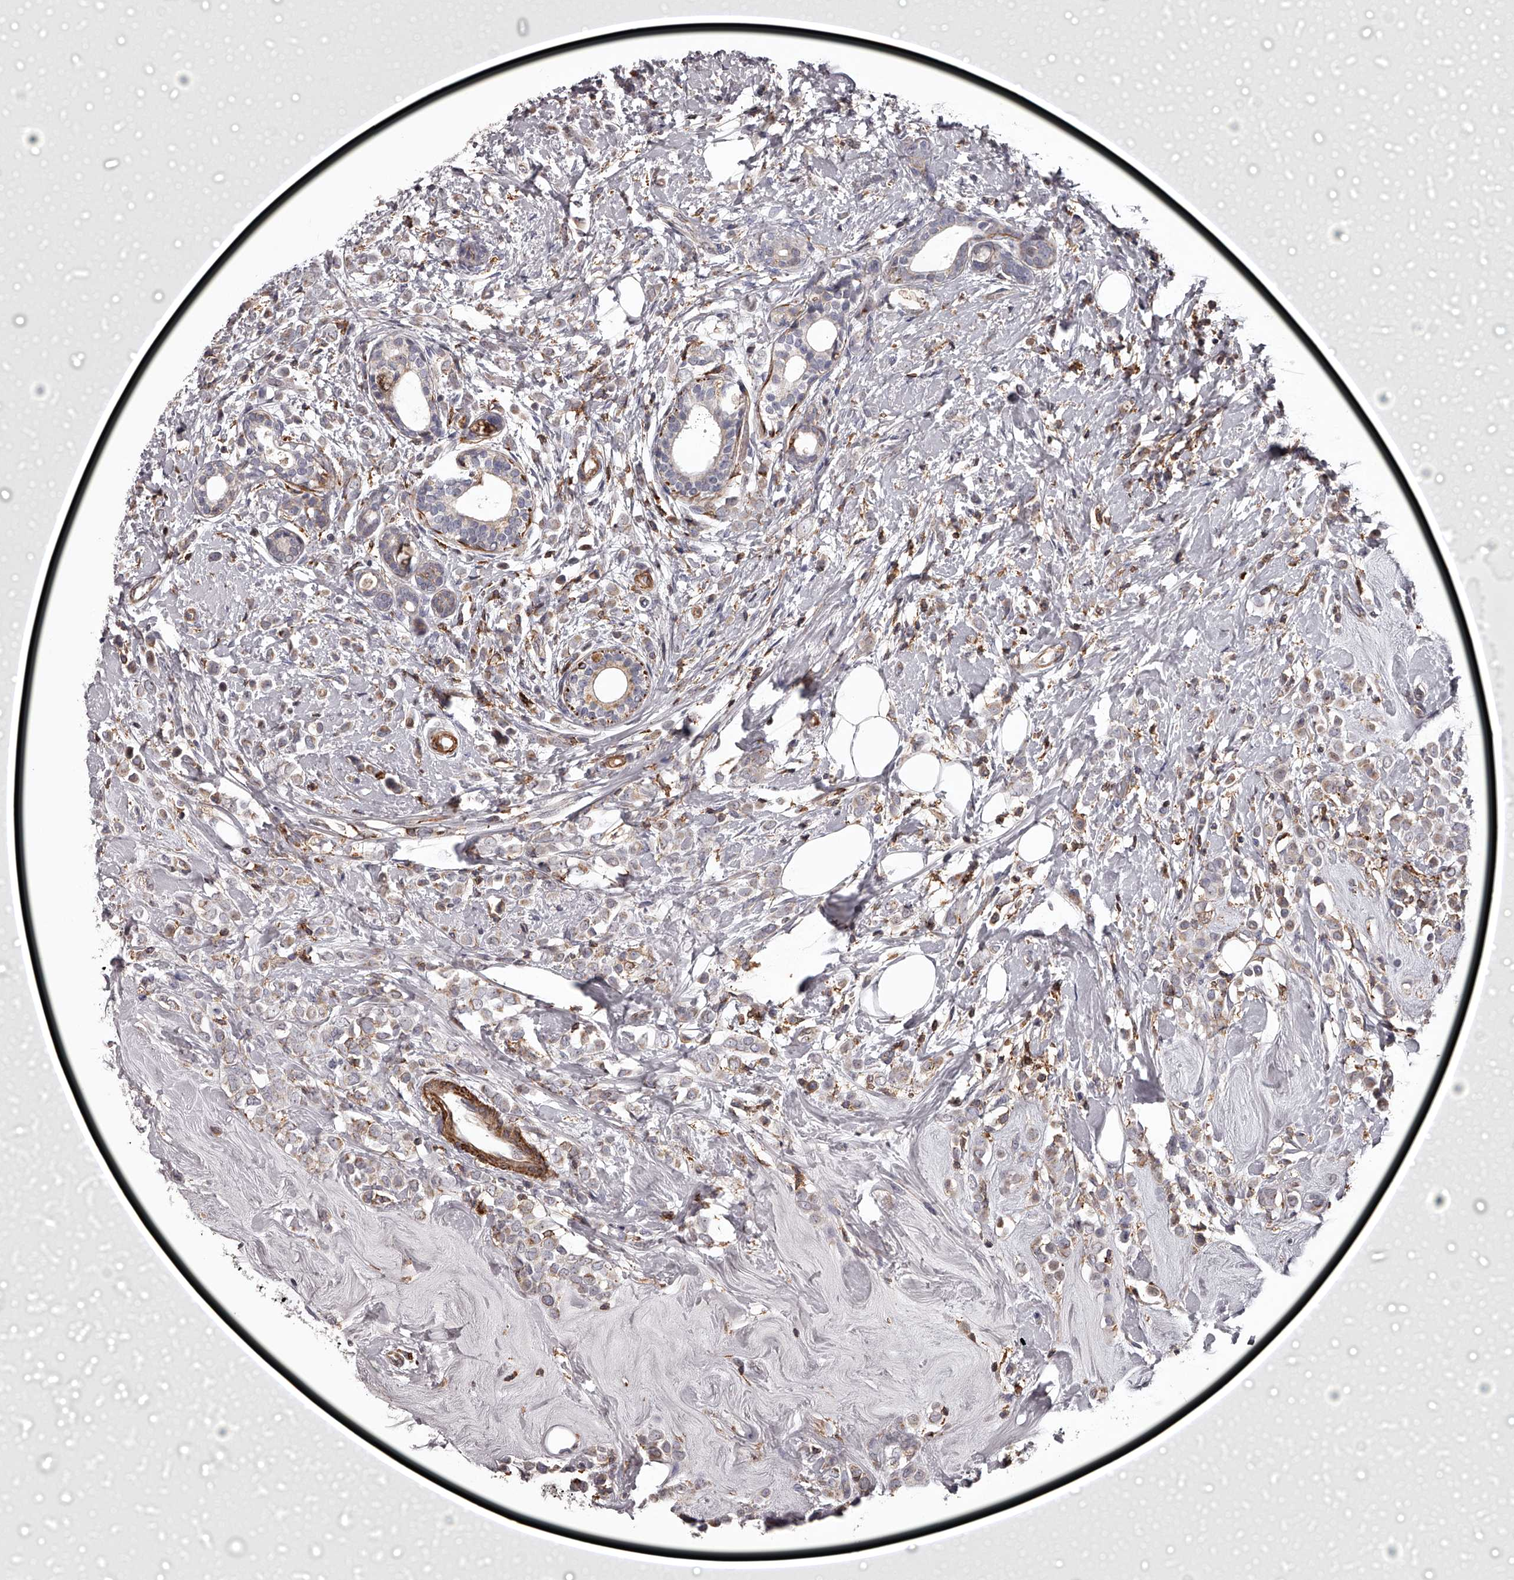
{"staining": {"intensity": "weak", "quantity": "25%-75%", "location": "cytoplasmic/membranous"}, "tissue": "breast cancer", "cell_type": "Tumor cells", "image_type": "cancer", "snomed": [{"axis": "morphology", "description": "Lobular carcinoma"}, {"axis": "topography", "description": "Breast"}], "caption": "Immunohistochemical staining of human breast cancer (lobular carcinoma) displays weak cytoplasmic/membranous protein expression in about 25%-75% of tumor cells. Using DAB (brown) and hematoxylin (blue) stains, captured at high magnification using brightfield microscopy.", "gene": "RRP36", "patient": {"sex": "female", "age": 47}}